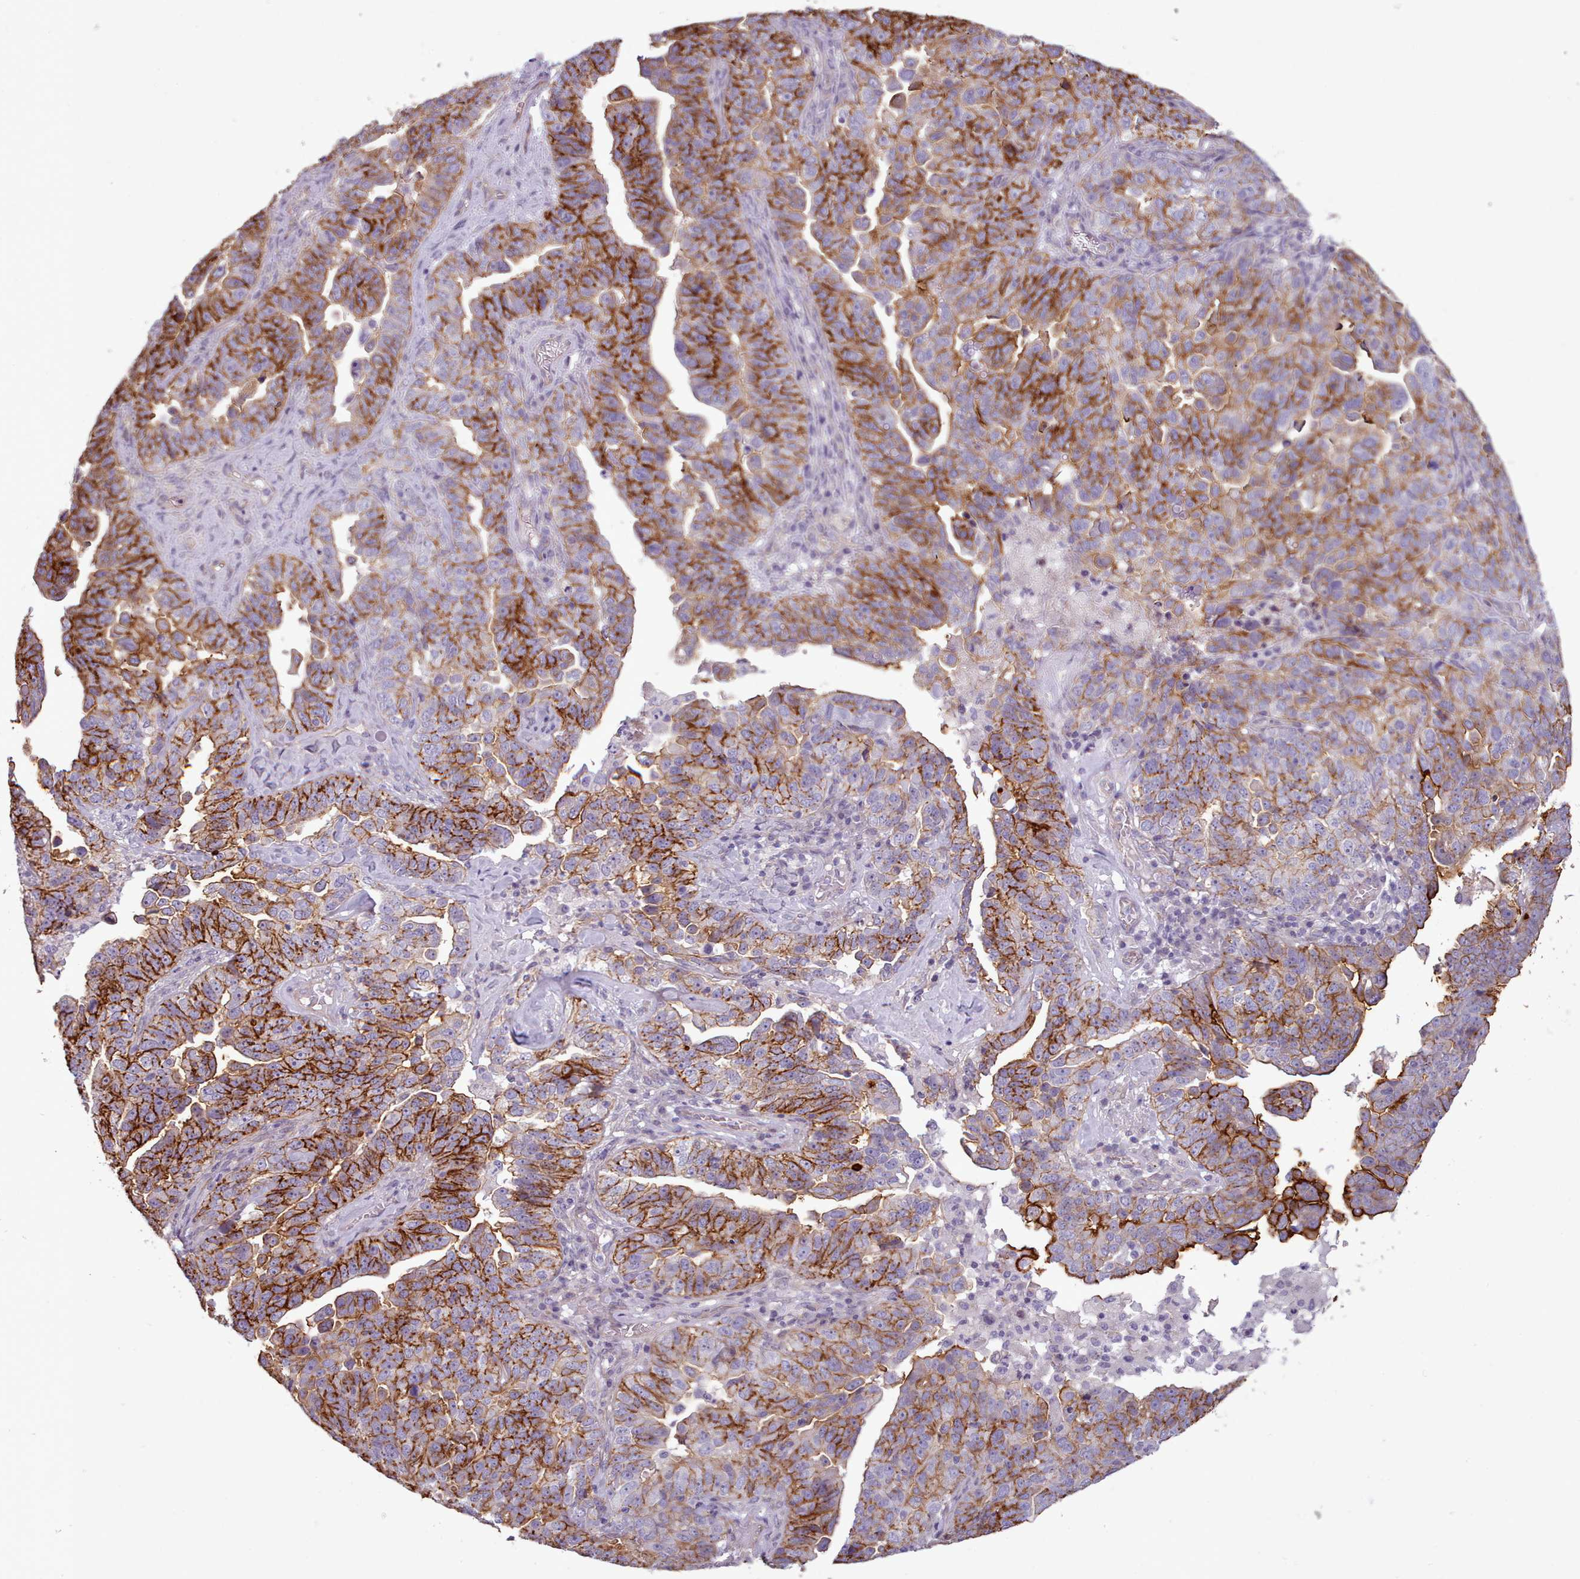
{"staining": {"intensity": "strong", "quantity": "25%-75%", "location": "cytoplasmic/membranous"}, "tissue": "ovarian cancer", "cell_type": "Tumor cells", "image_type": "cancer", "snomed": [{"axis": "morphology", "description": "Carcinoma, endometroid"}, {"axis": "topography", "description": "Ovary"}], "caption": "Ovarian cancer stained for a protein reveals strong cytoplasmic/membranous positivity in tumor cells.", "gene": "PLD4", "patient": {"sex": "female", "age": 62}}